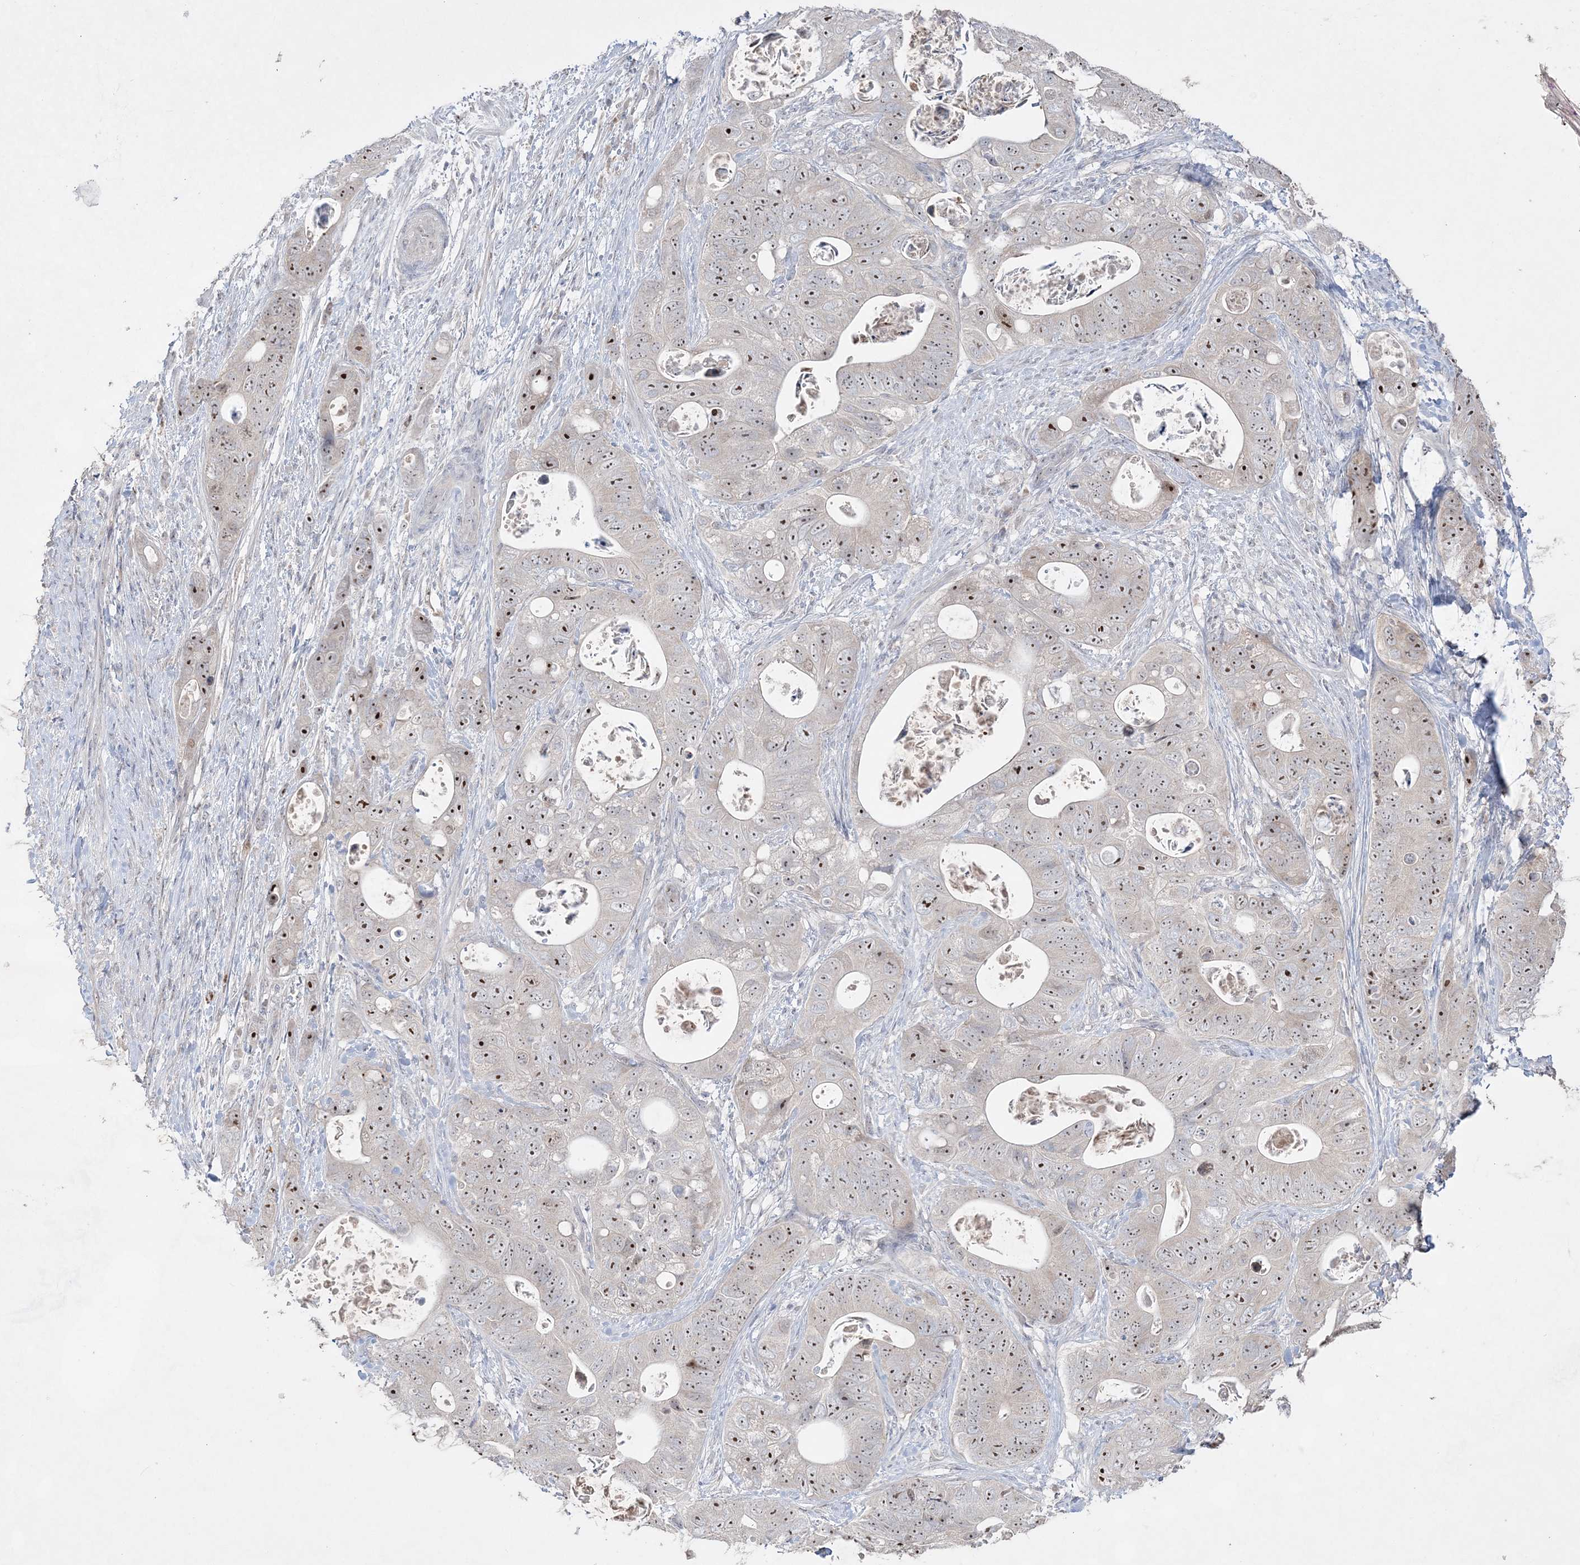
{"staining": {"intensity": "strong", "quantity": ">75%", "location": "nuclear"}, "tissue": "stomach cancer", "cell_type": "Tumor cells", "image_type": "cancer", "snomed": [{"axis": "morphology", "description": "Adenocarcinoma, NOS"}, {"axis": "topography", "description": "Stomach"}], "caption": "Adenocarcinoma (stomach) was stained to show a protein in brown. There is high levels of strong nuclear positivity in approximately >75% of tumor cells.", "gene": "NOP16", "patient": {"sex": "female", "age": 89}}